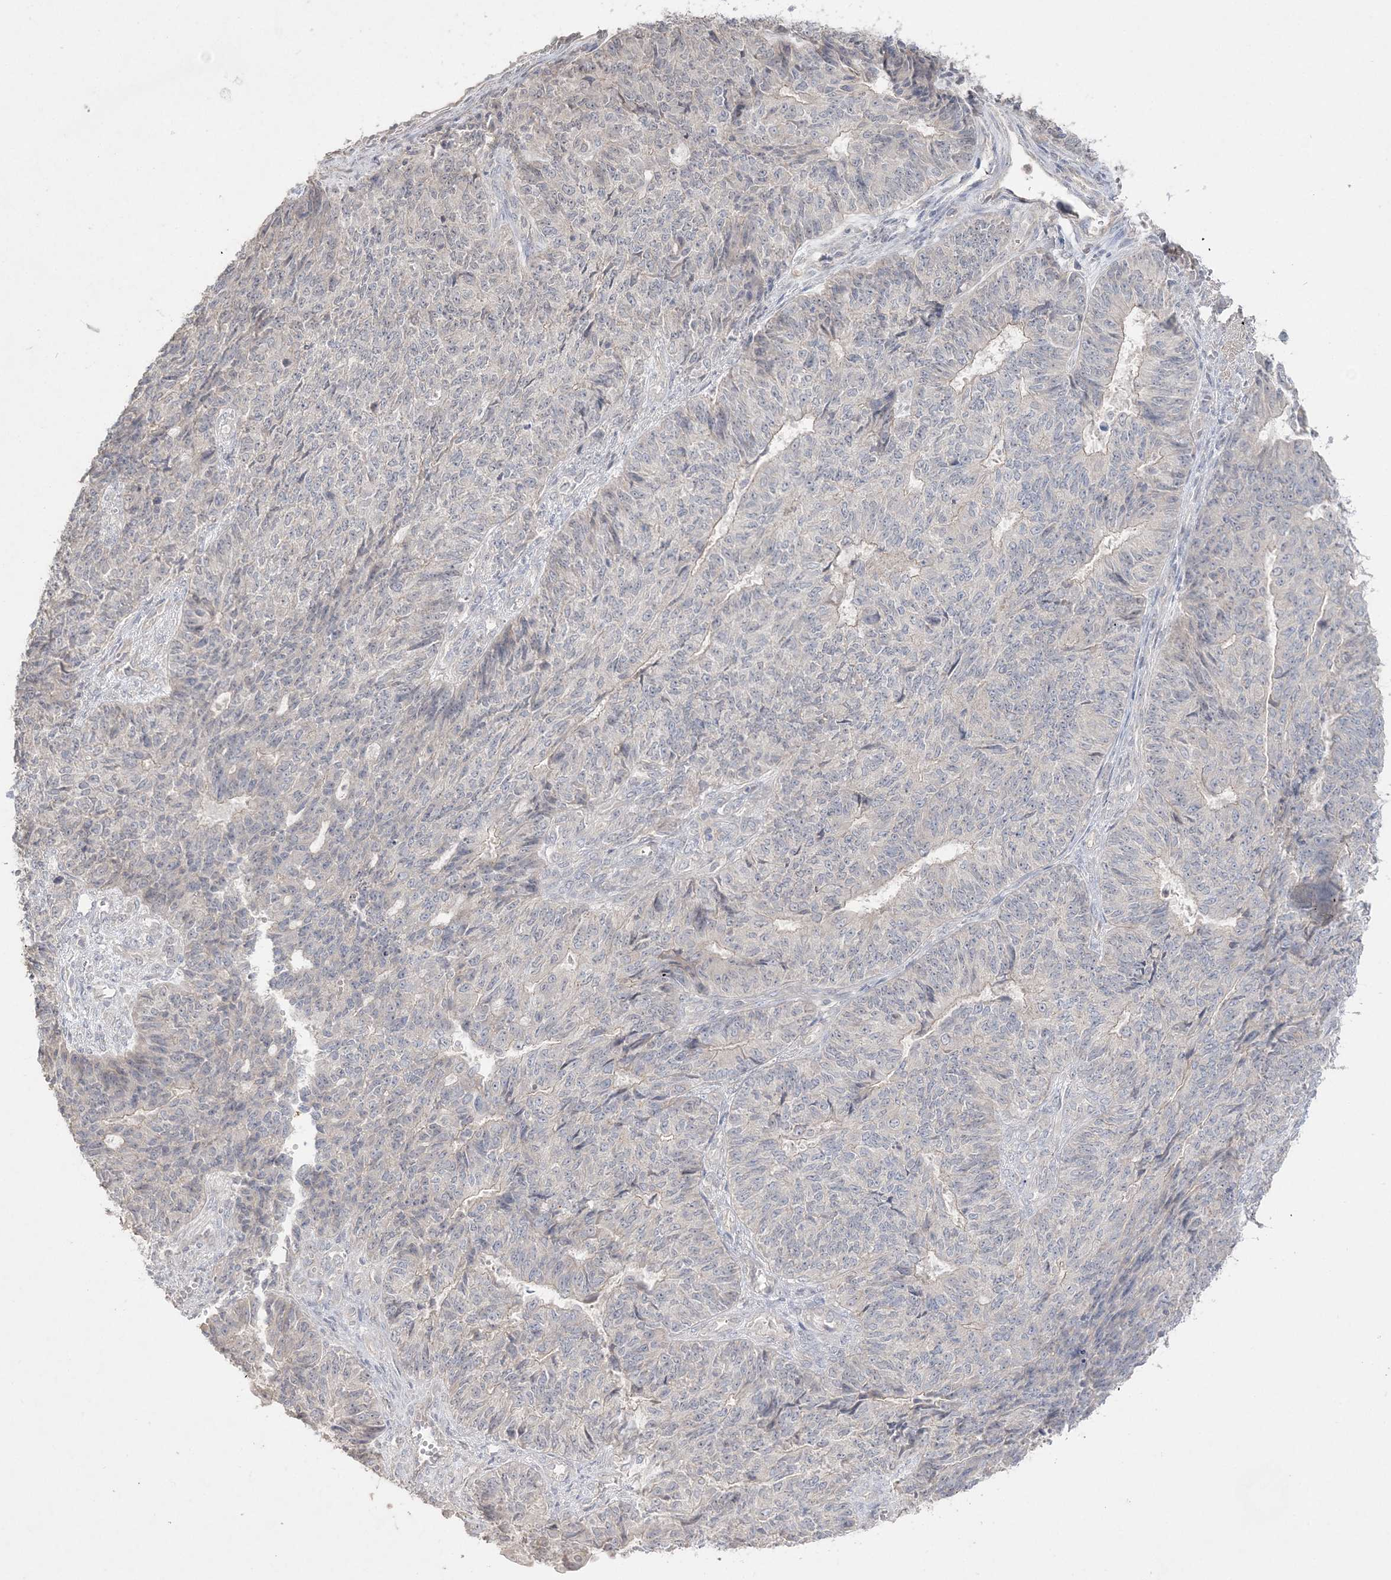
{"staining": {"intensity": "negative", "quantity": "none", "location": "none"}, "tissue": "endometrial cancer", "cell_type": "Tumor cells", "image_type": "cancer", "snomed": [{"axis": "morphology", "description": "Adenocarcinoma, NOS"}, {"axis": "topography", "description": "Endometrium"}], "caption": "The immunohistochemistry (IHC) photomicrograph has no significant staining in tumor cells of endometrial adenocarcinoma tissue.", "gene": "SH3BP4", "patient": {"sex": "female", "age": 32}}